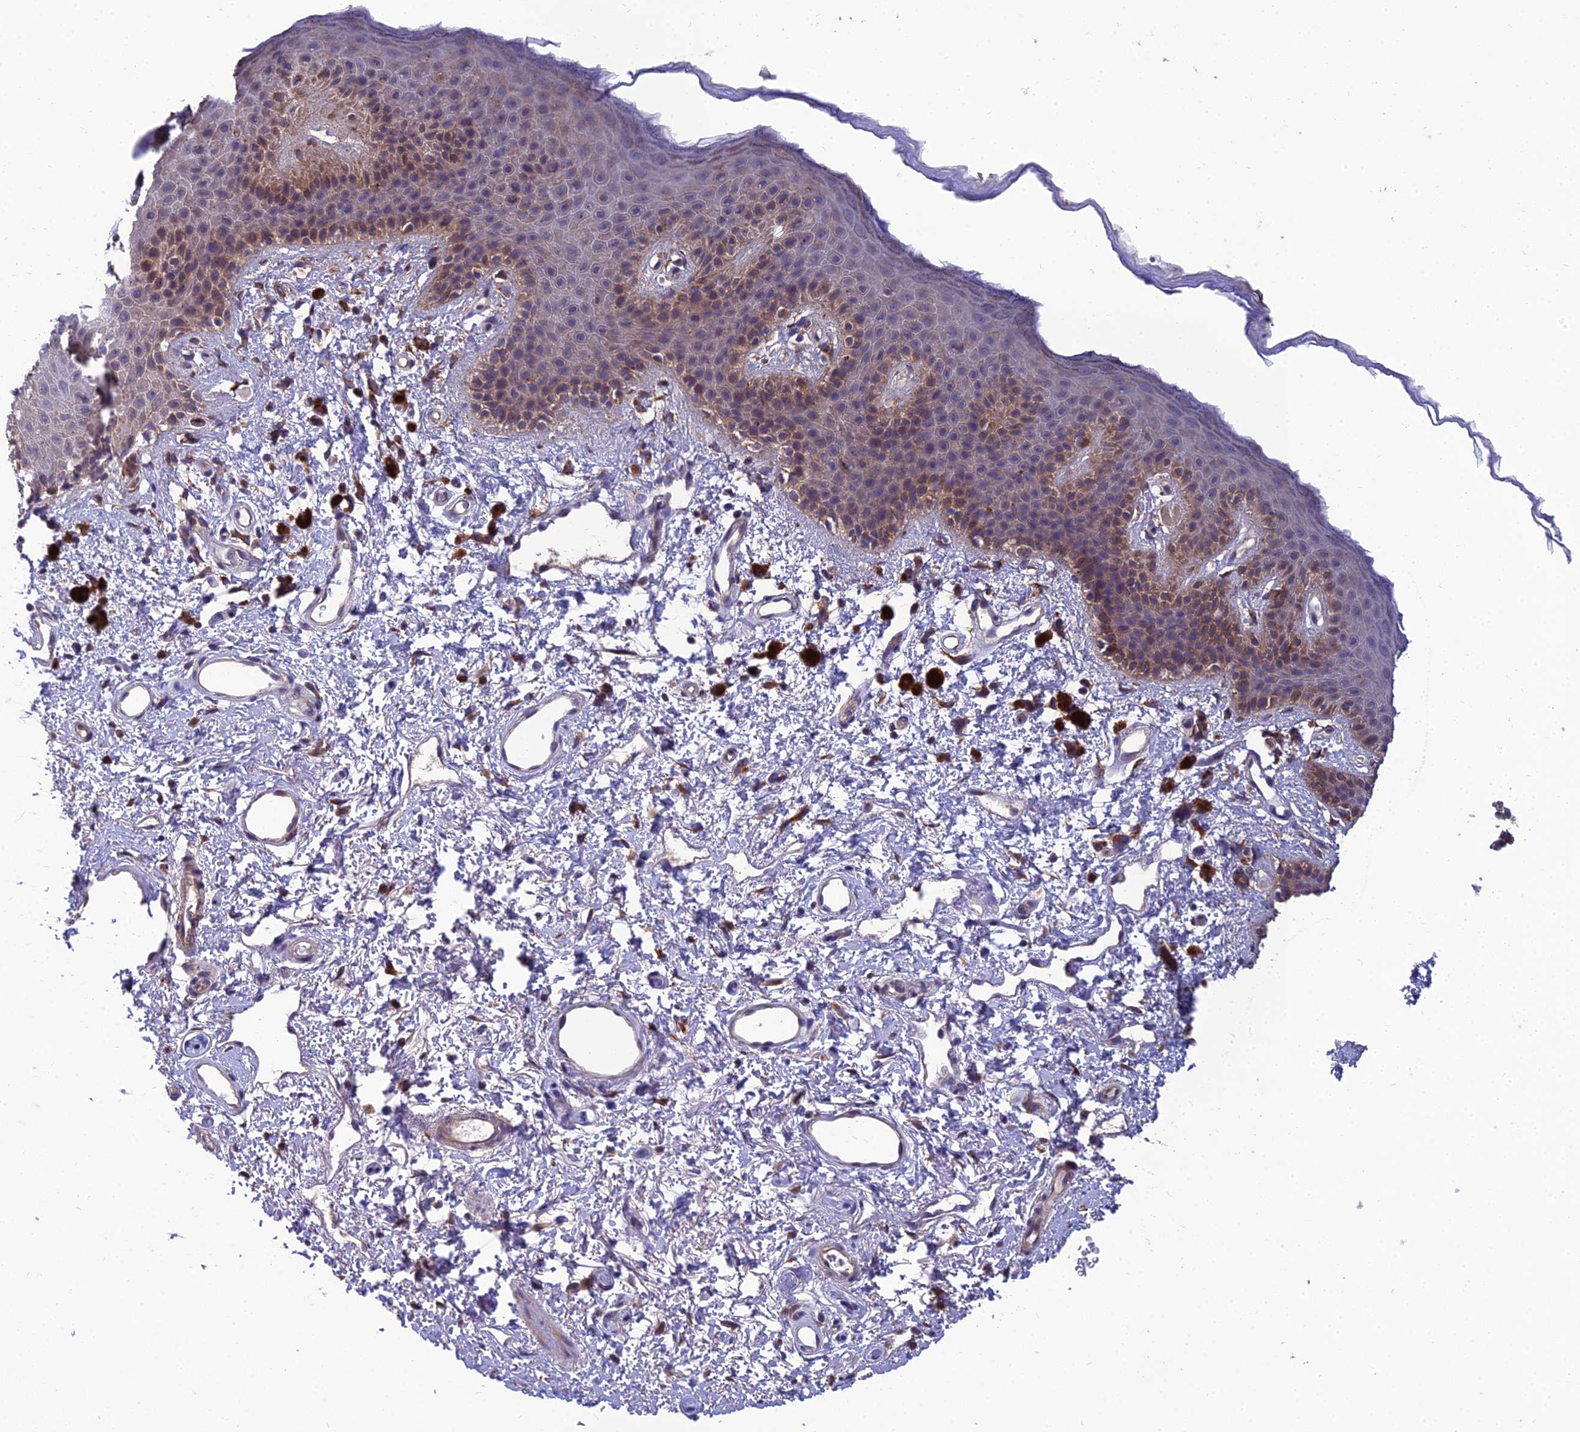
{"staining": {"intensity": "weak", "quantity": "25%-75%", "location": "cytoplasmic/membranous"}, "tissue": "skin", "cell_type": "Epidermal cells", "image_type": "normal", "snomed": [{"axis": "morphology", "description": "Normal tissue, NOS"}, {"axis": "topography", "description": "Anal"}], "caption": "Protein analysis of unremarkable skin exhibits weak cytoplasmic/membranous positivity in approximately 25%-75% of epidermal cells.", "gene": "UMAD1", "patient": {"sex": "female", "age": 46}}